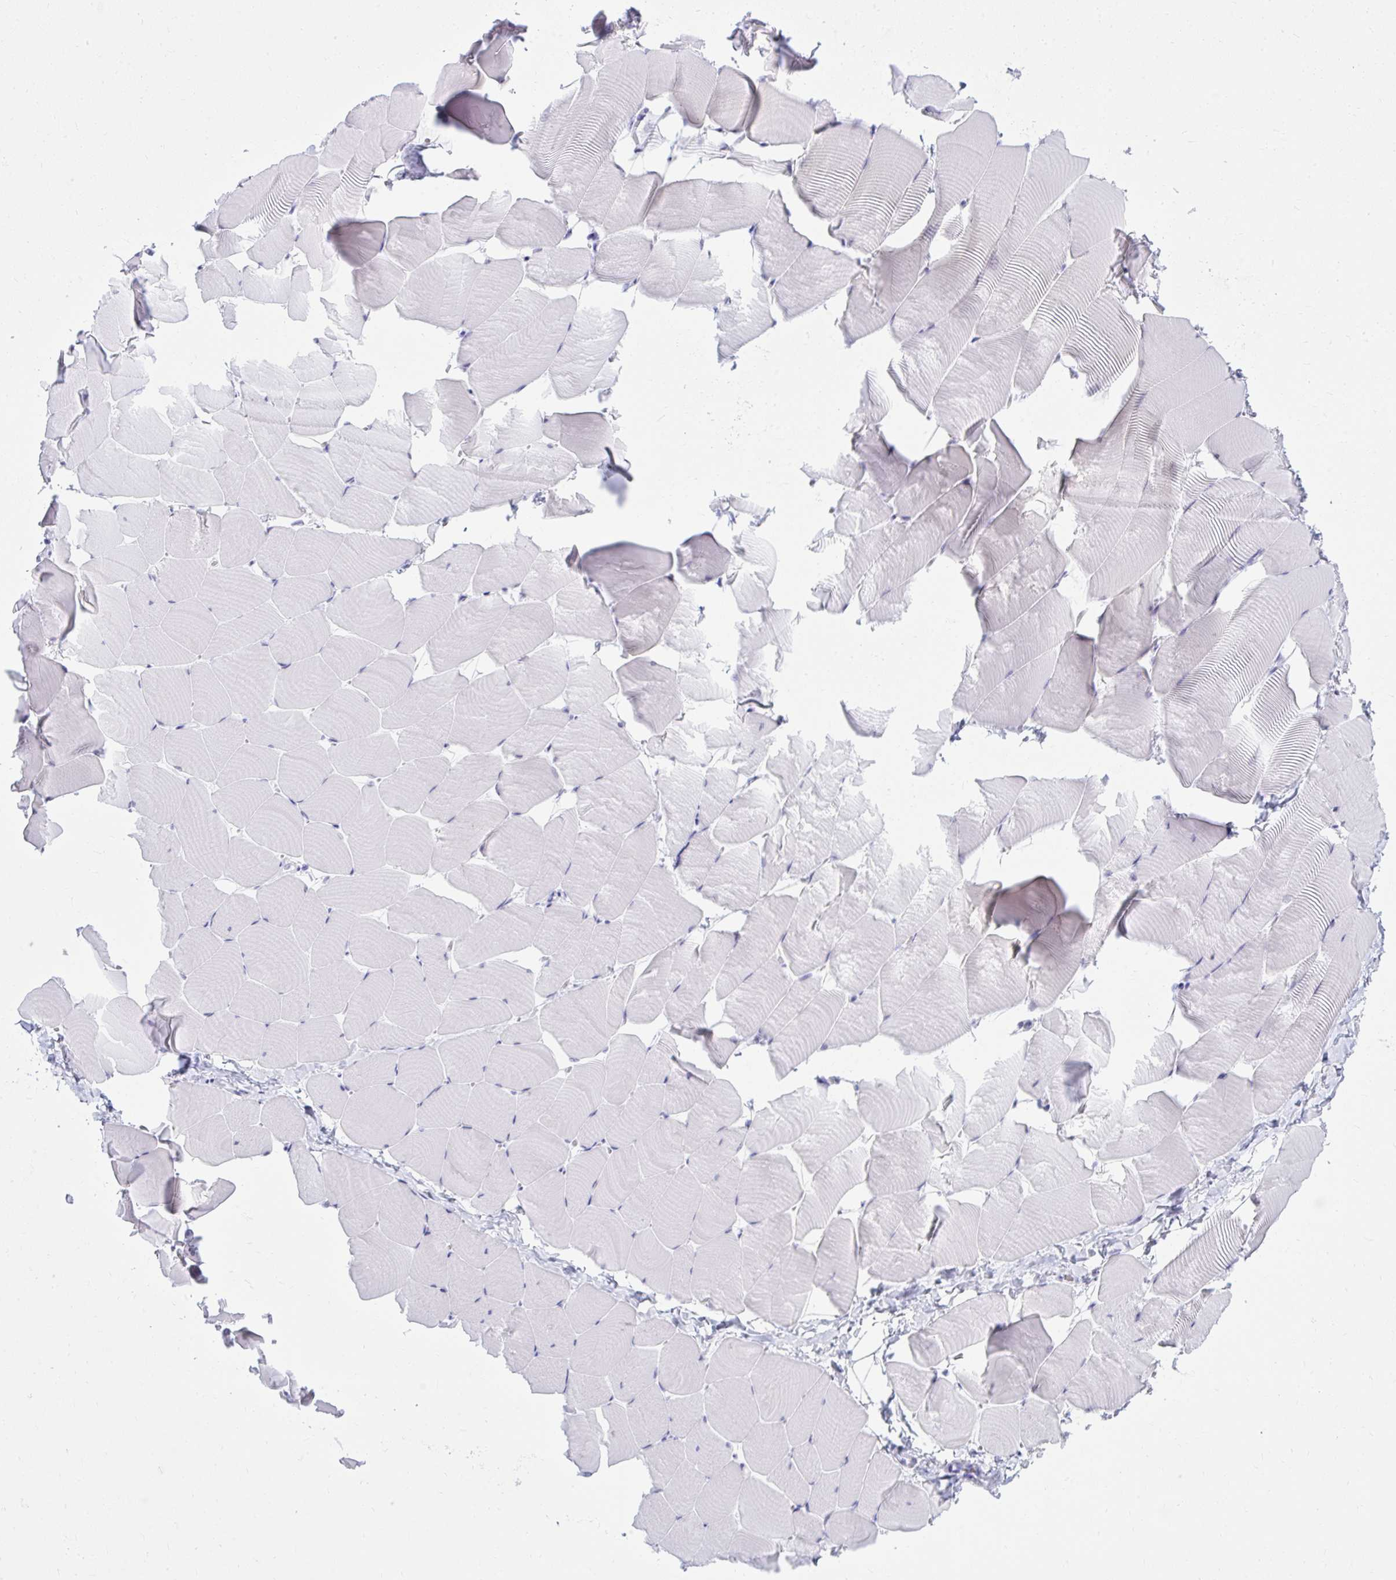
{"staining": {"intensity": "negative", "quantity": "none", "location": "none"}, "tissue": "skeletal muscle", "cell_type": "Myocytes", "image_type": "normal", "snomed": [{"axis": "morphology", "description": "Normal tissue, NOS"}, {"axis": "topography", "description": "Skeletal muscle"}], "caption": "A high-resolution micrograph shows IHC staining of benign skeletal muscle, which demonstrates no significant expression in myocytes.", "gene": "OR5F1", "patient": {"sex": "male", "age": 25}}